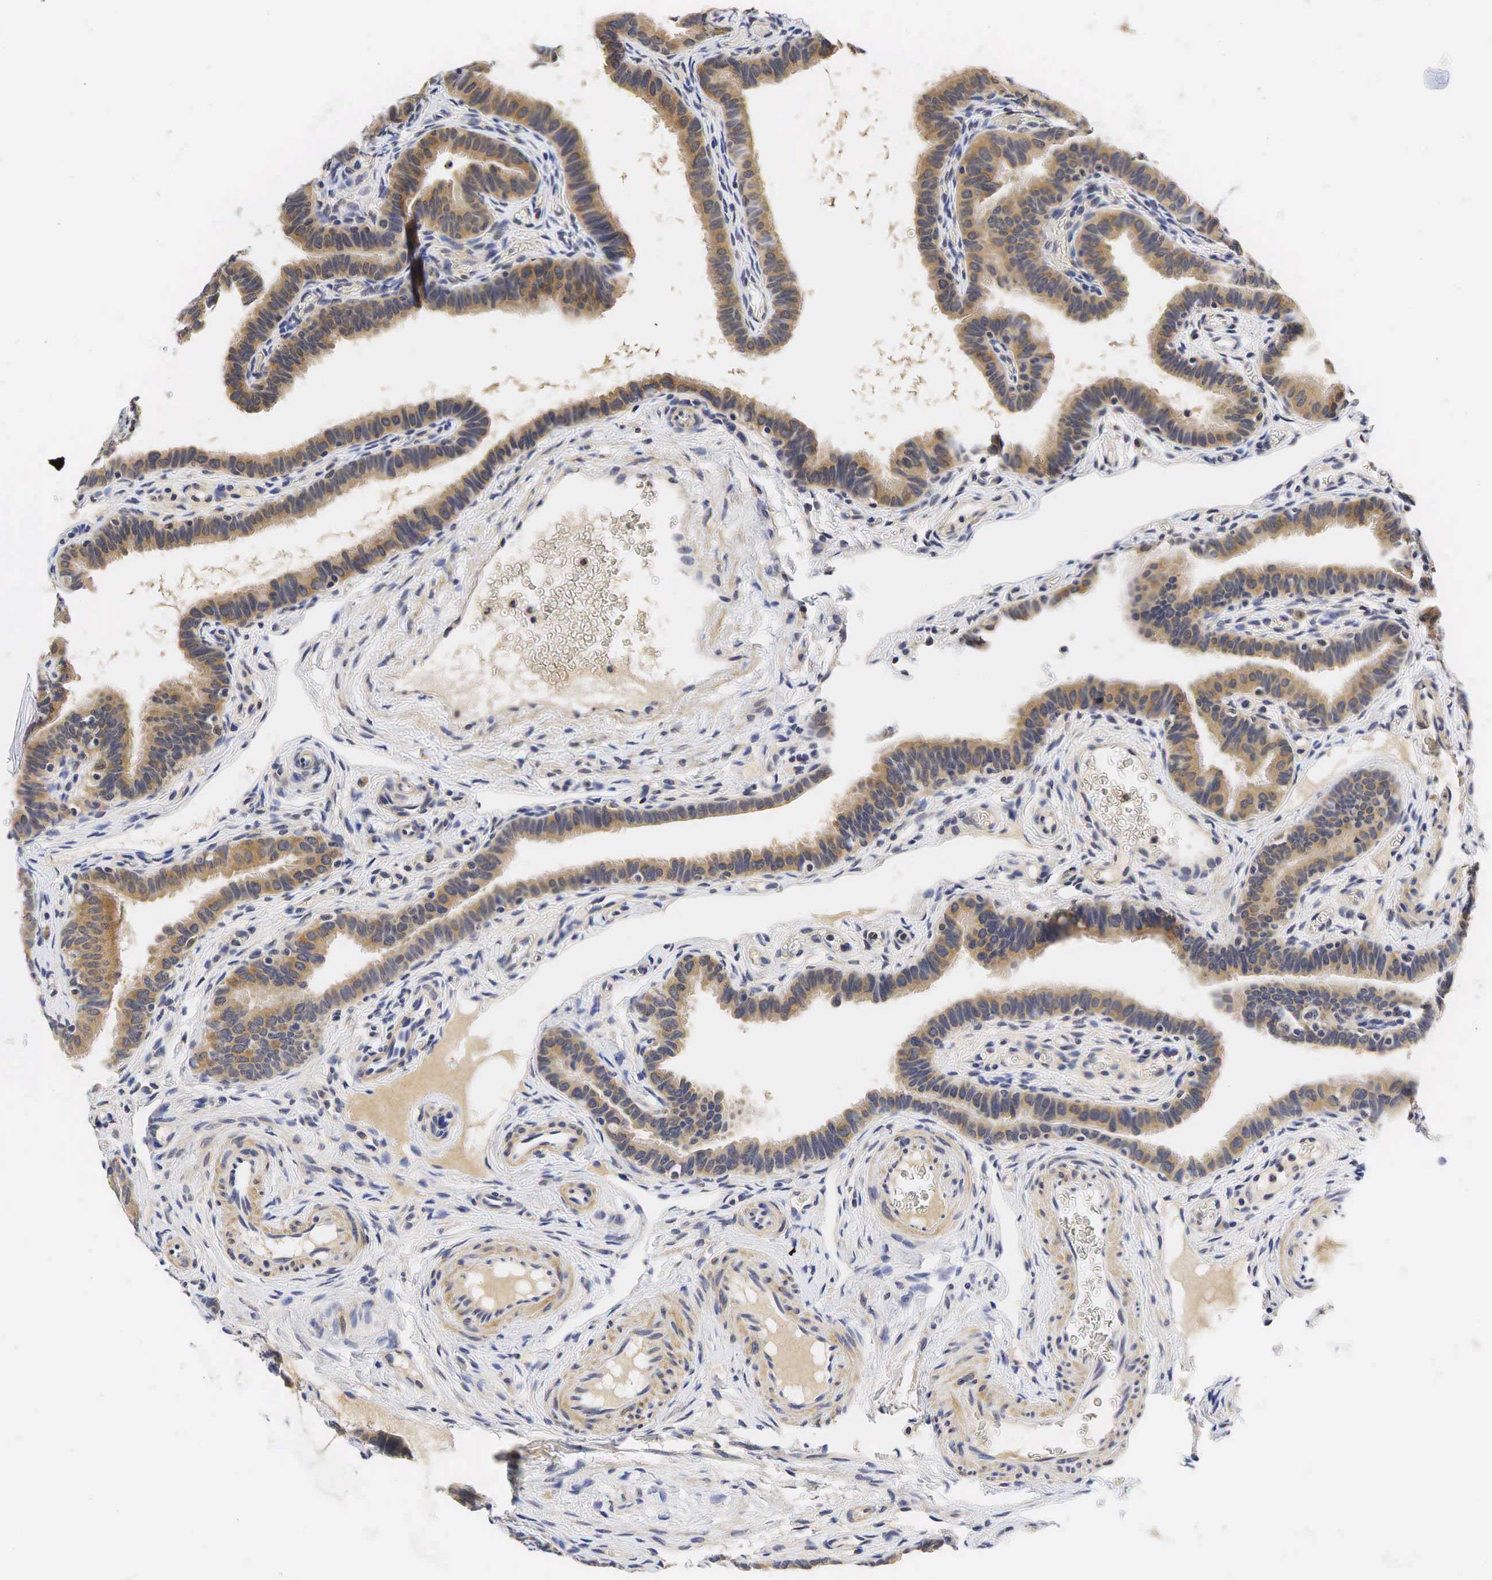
{"staining": {"intensity": "moderate", "quantity": ">75%", "location": "cytoplasmic/membranous"}, "tissue": "fallopian tube", "cell_type": "Glandular cells", "image_type": "normal", "snomed": [{"axis": "morphology", "description": "Normal tissue, NOS"}, {"axis": "topography", "description": "Vagina"}, {"axis": "topography", "description": "Fallopian tube"}], "caption": "A brown stain shows moderate cytoplasmic/membranous staining of a protein in glandular cells of normal human fallopian tube.", "gene": "CCND1", "patient": {"sex": "female", "age": 38}}